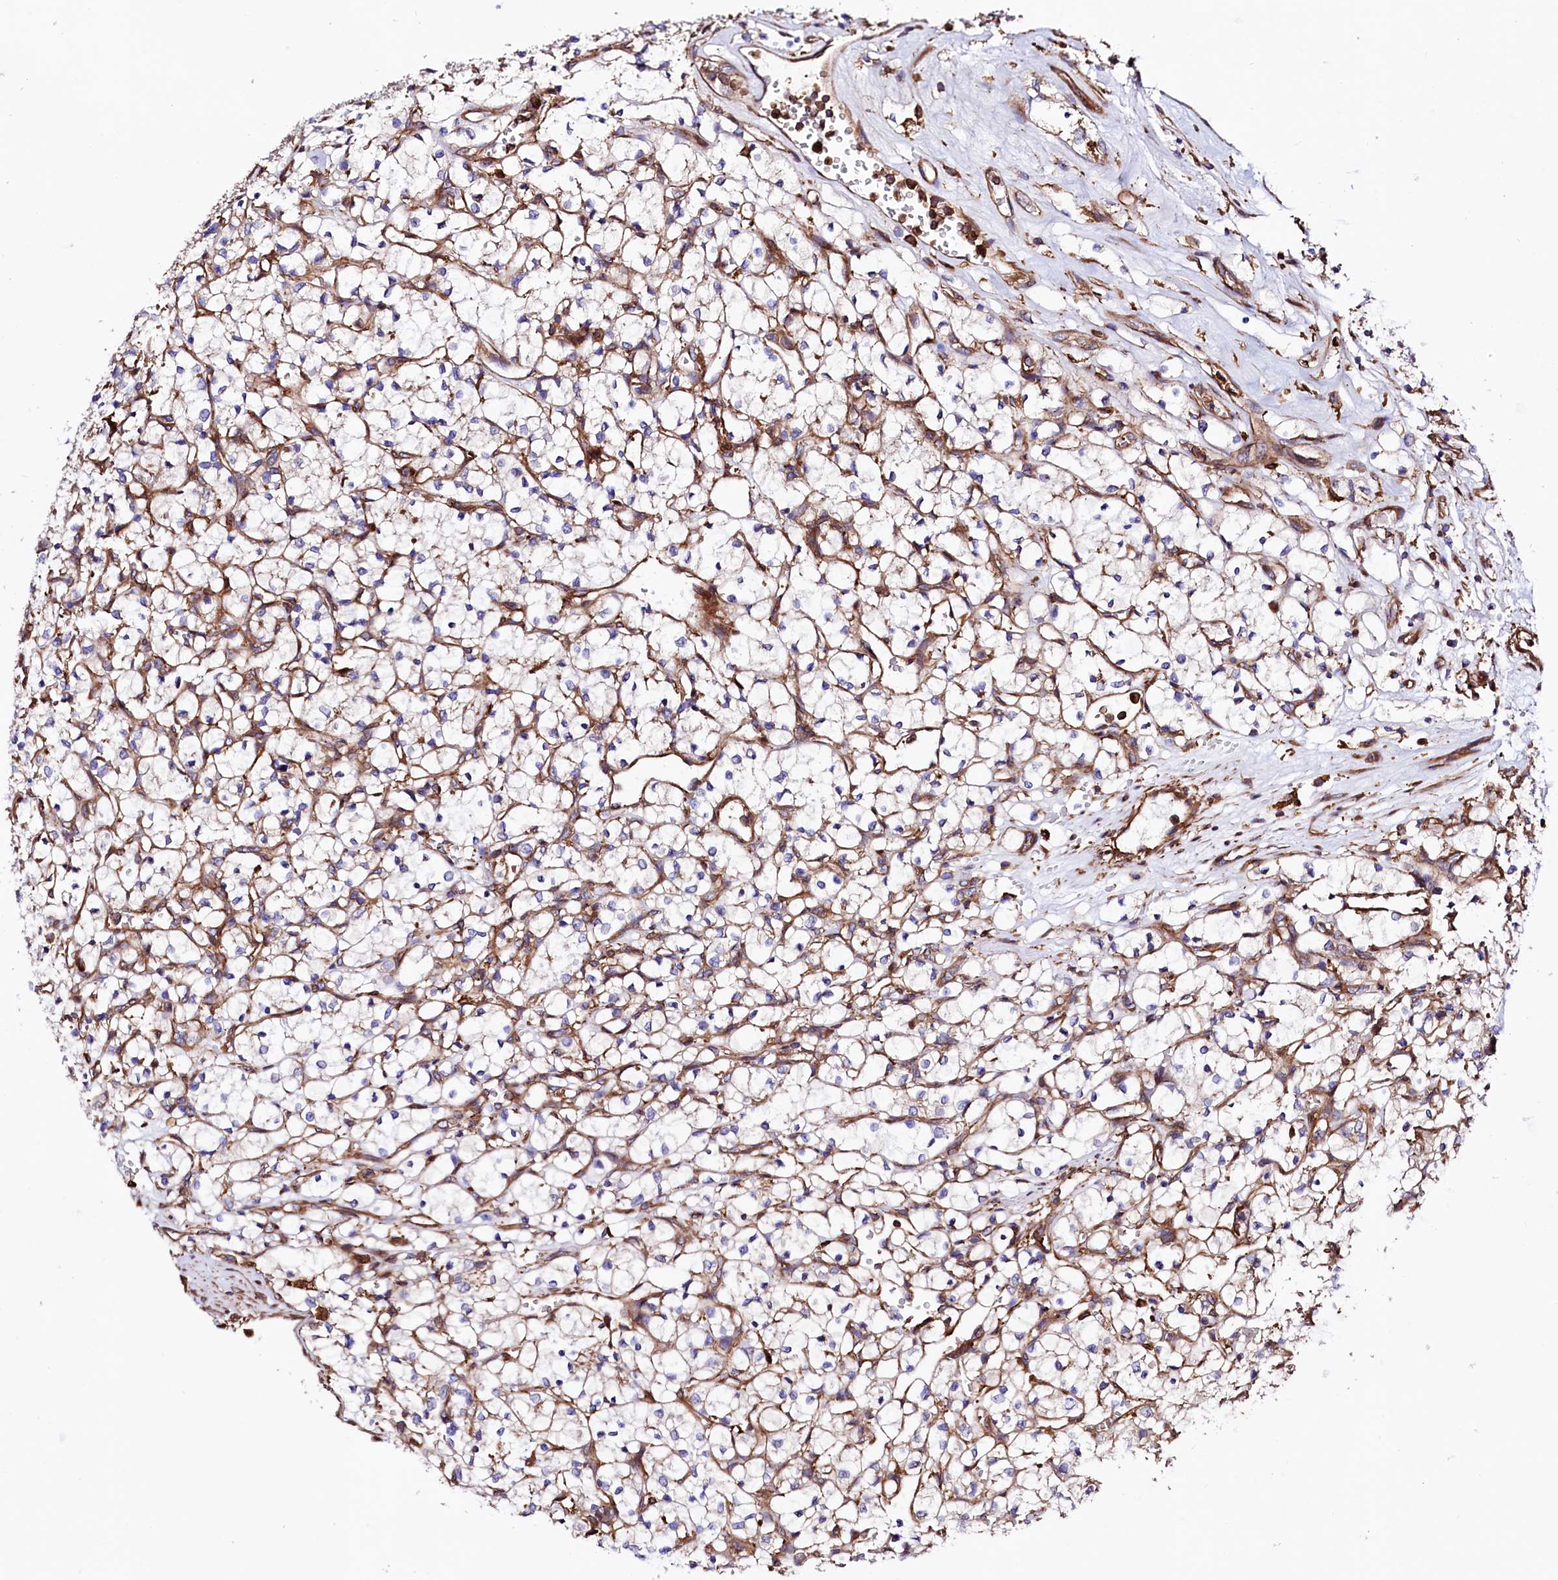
{"staining": {"intensity": "negative", "quantity": "none", "location": "none"}, "tissue": "renal cancer", "cell_type": "Tumor cells", "image_type": "cancer", "snomed": [{"axis": "morphology", "description": "Adenocarcinoma, NOS"}, {"axis": "topography", "description": "Kidney"}], "caption": "High magnification brightfield microscopy of renal cancer stained with DAB (brown) and counterstained with hematoxylin (blue): tumor cells show no significant expression.", "gene": "STAMBPL1", "patient": {"sex": "female", "age": 69}}